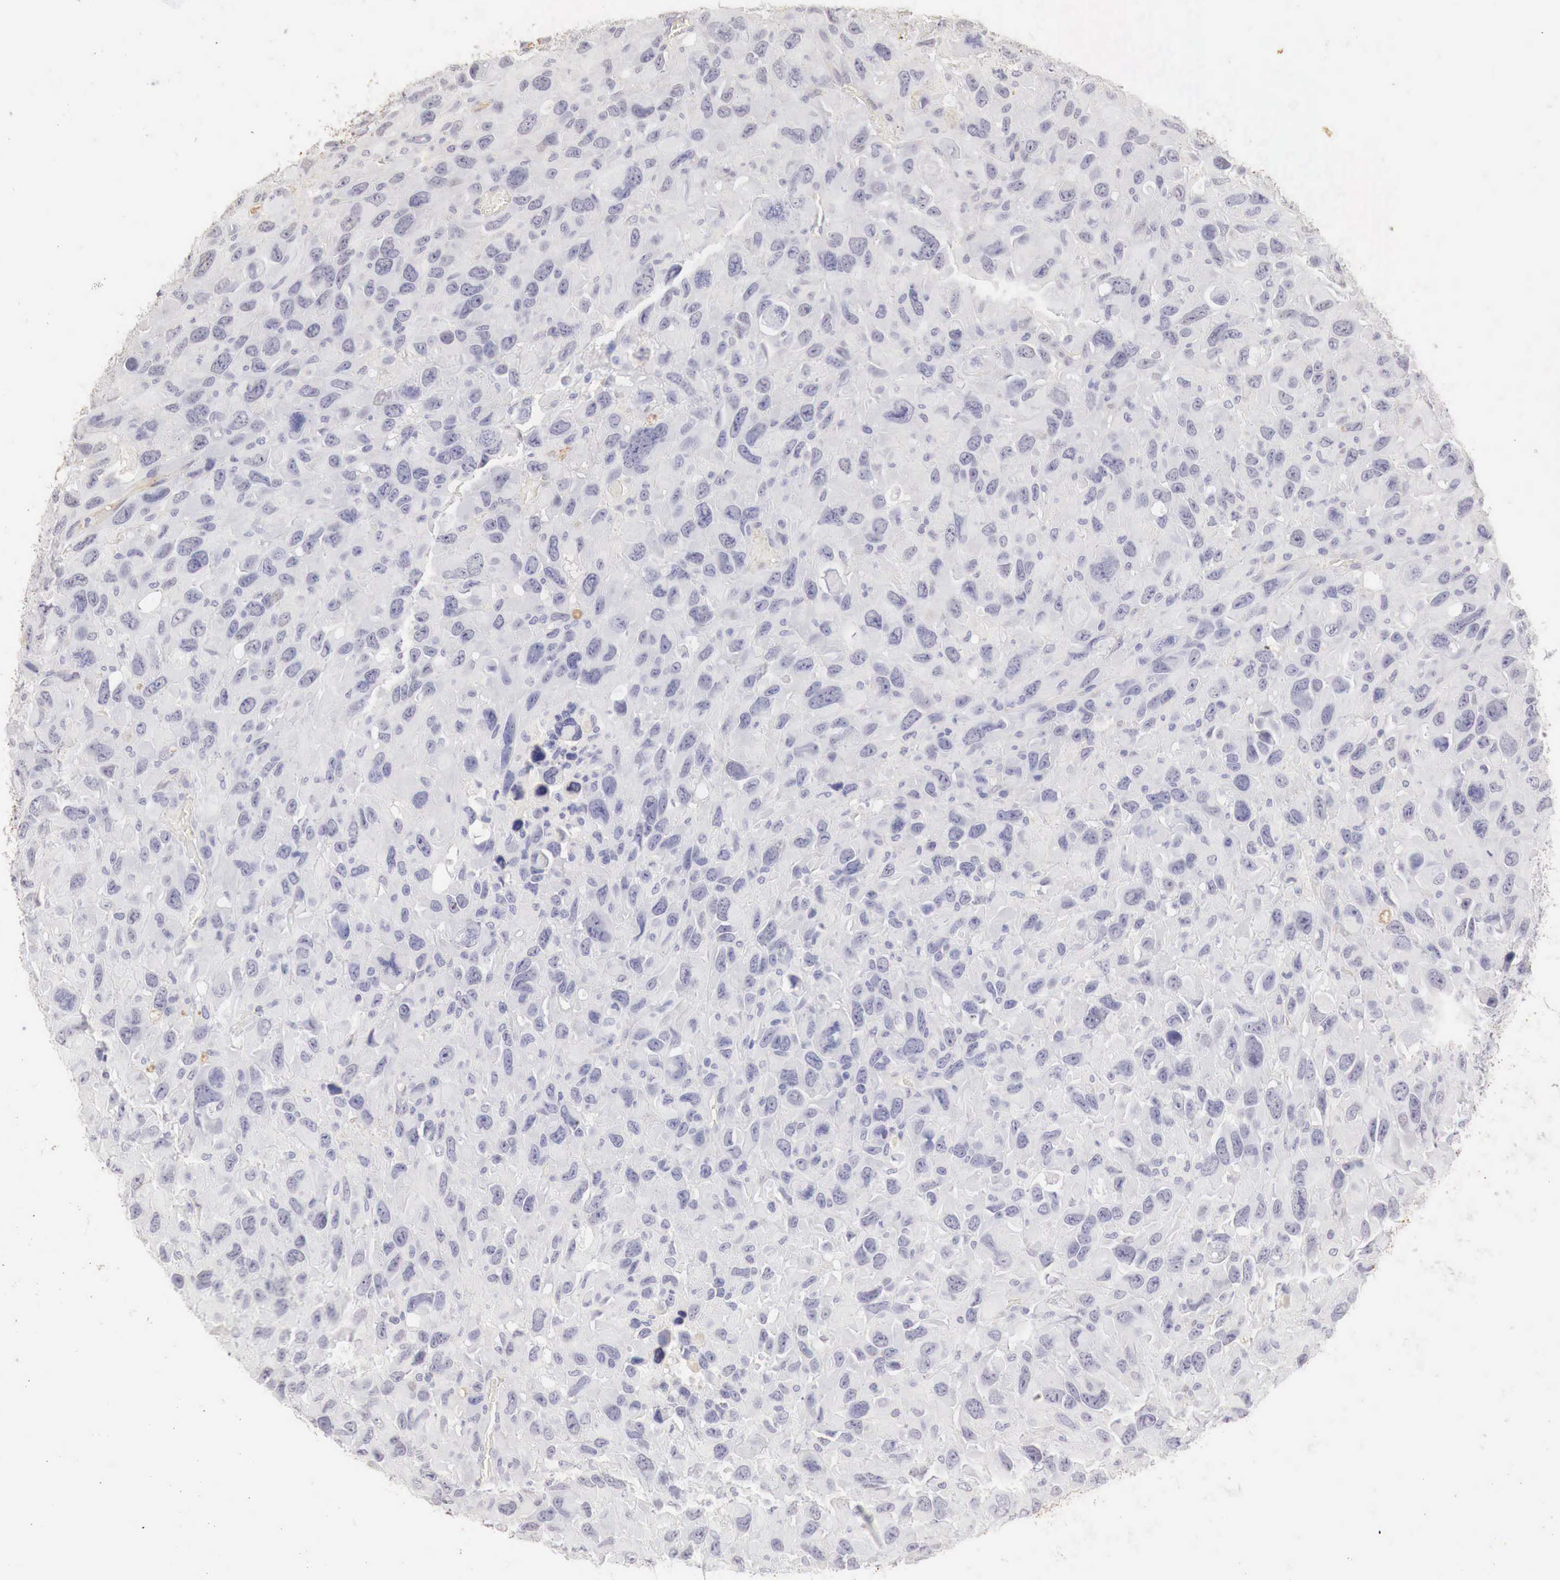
{"staining": {"intensity": "negative", "quantity": "none", "location": "none"}, "tissue": "renal cancer", "cell_type": "Tumor cells", "image_type": "cancer", "snomed": [{"axis": "morphology", "description": "Adenocarcinoma, NOS"}, {"axis": "topography", "description": "Kidney"}], "caption": "This is a histopathology image of IHC staining of renal cancer, which shows no expression in tumor cells.", "gene": "OTC", "patient": {"sex": "male", "age": 79}}